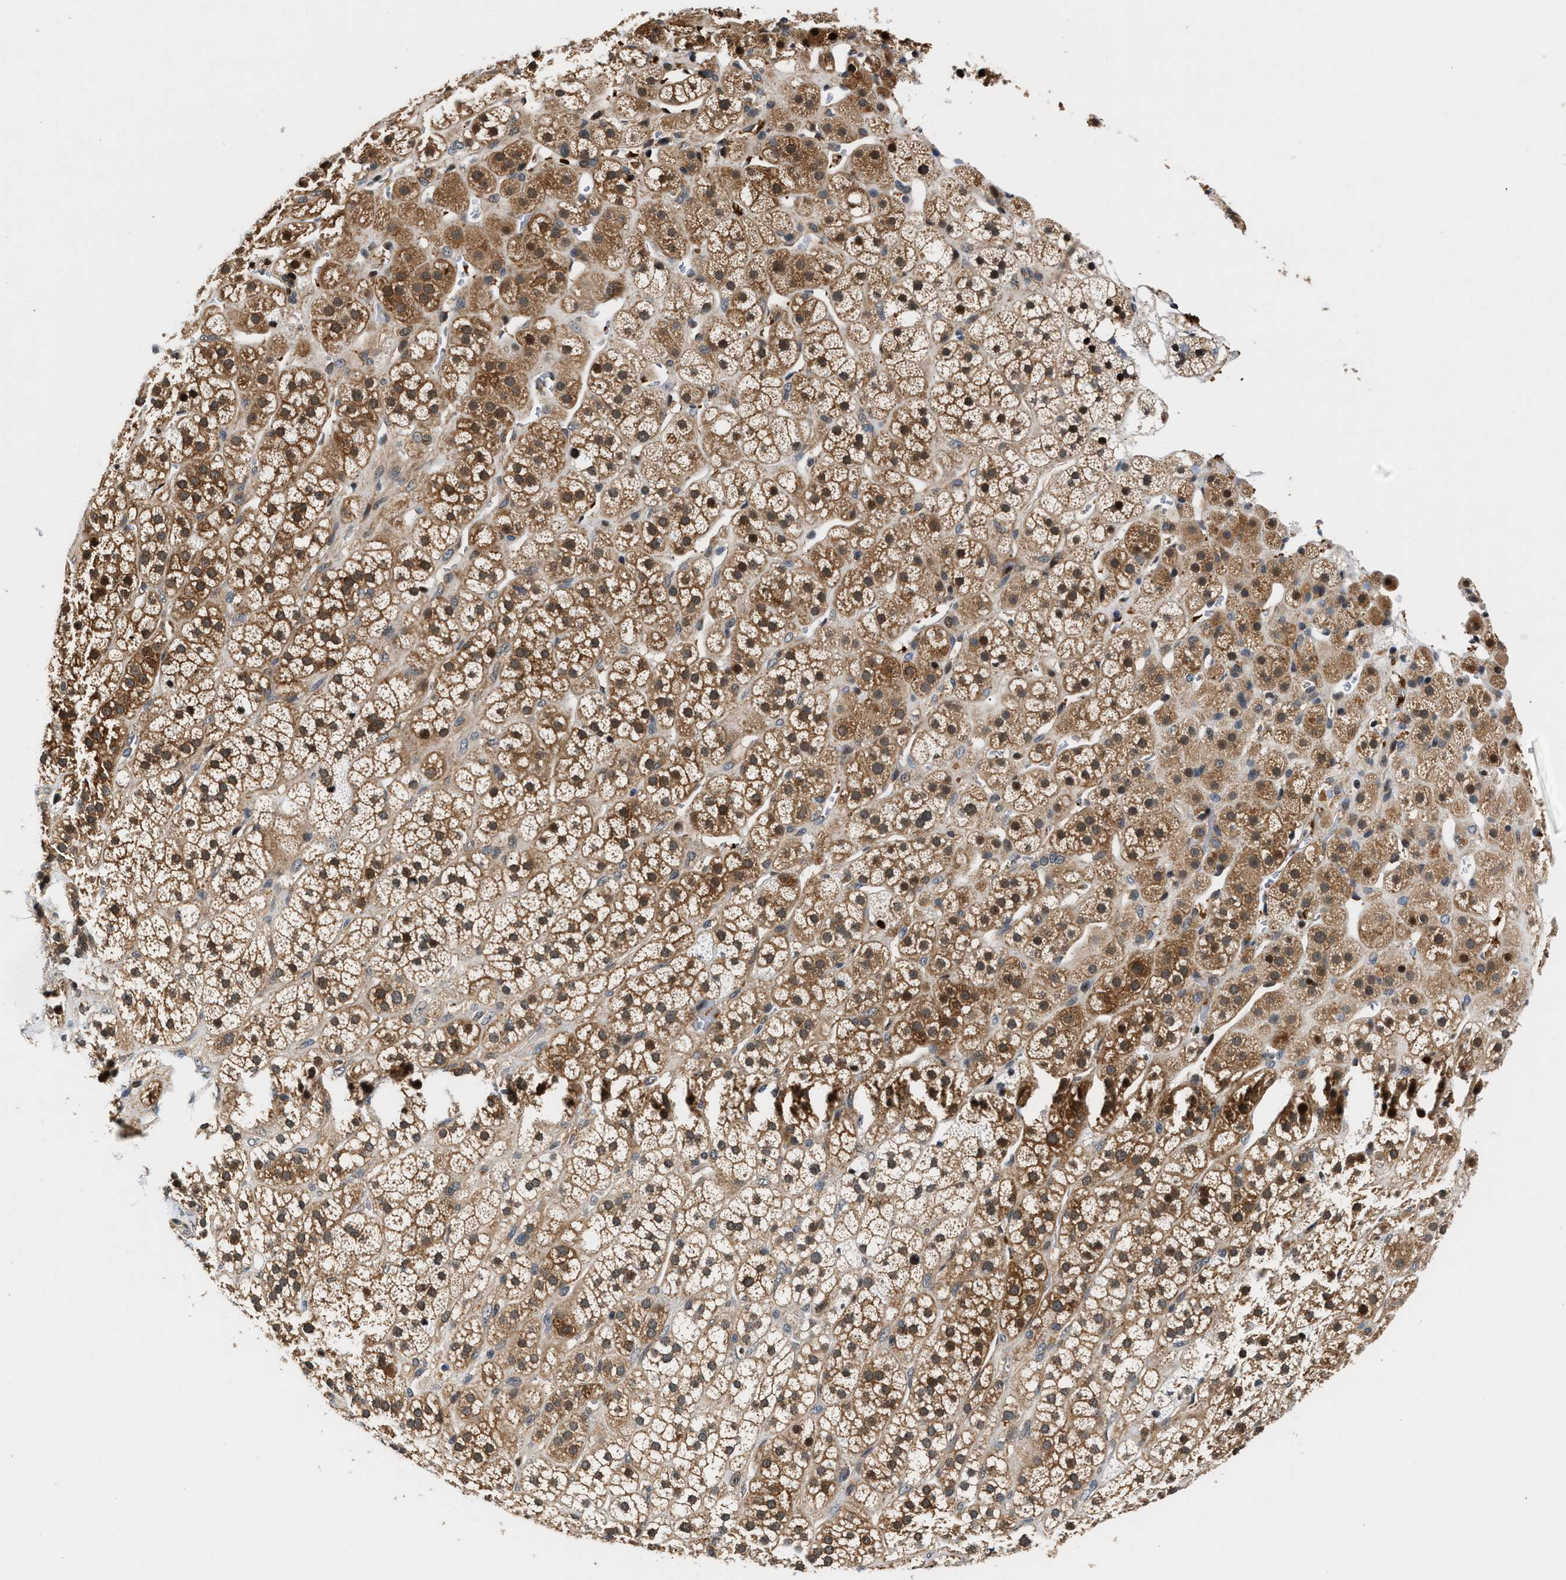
{"staining": {"intensity": "moderate", "quantity": ">75%", "location": "cytoplasmic/membranous"}, "tissue": "adrenal gland", "cell_type": "Glandular cells", "image_type": "normal", "snomed": [{"axis": "morphology", "description": "Normal tissue, NOS"}, {"axis": "topography", "description": "Adrenal gland"}], "caption": "This is a histology image of IHC staining of unremarkable adrenal gland, which shows moderate staining in the cytoplasmic/membranous of glandular cells.", "gene": "TUT7", "patient": {"sex": "male", "age": 56}}